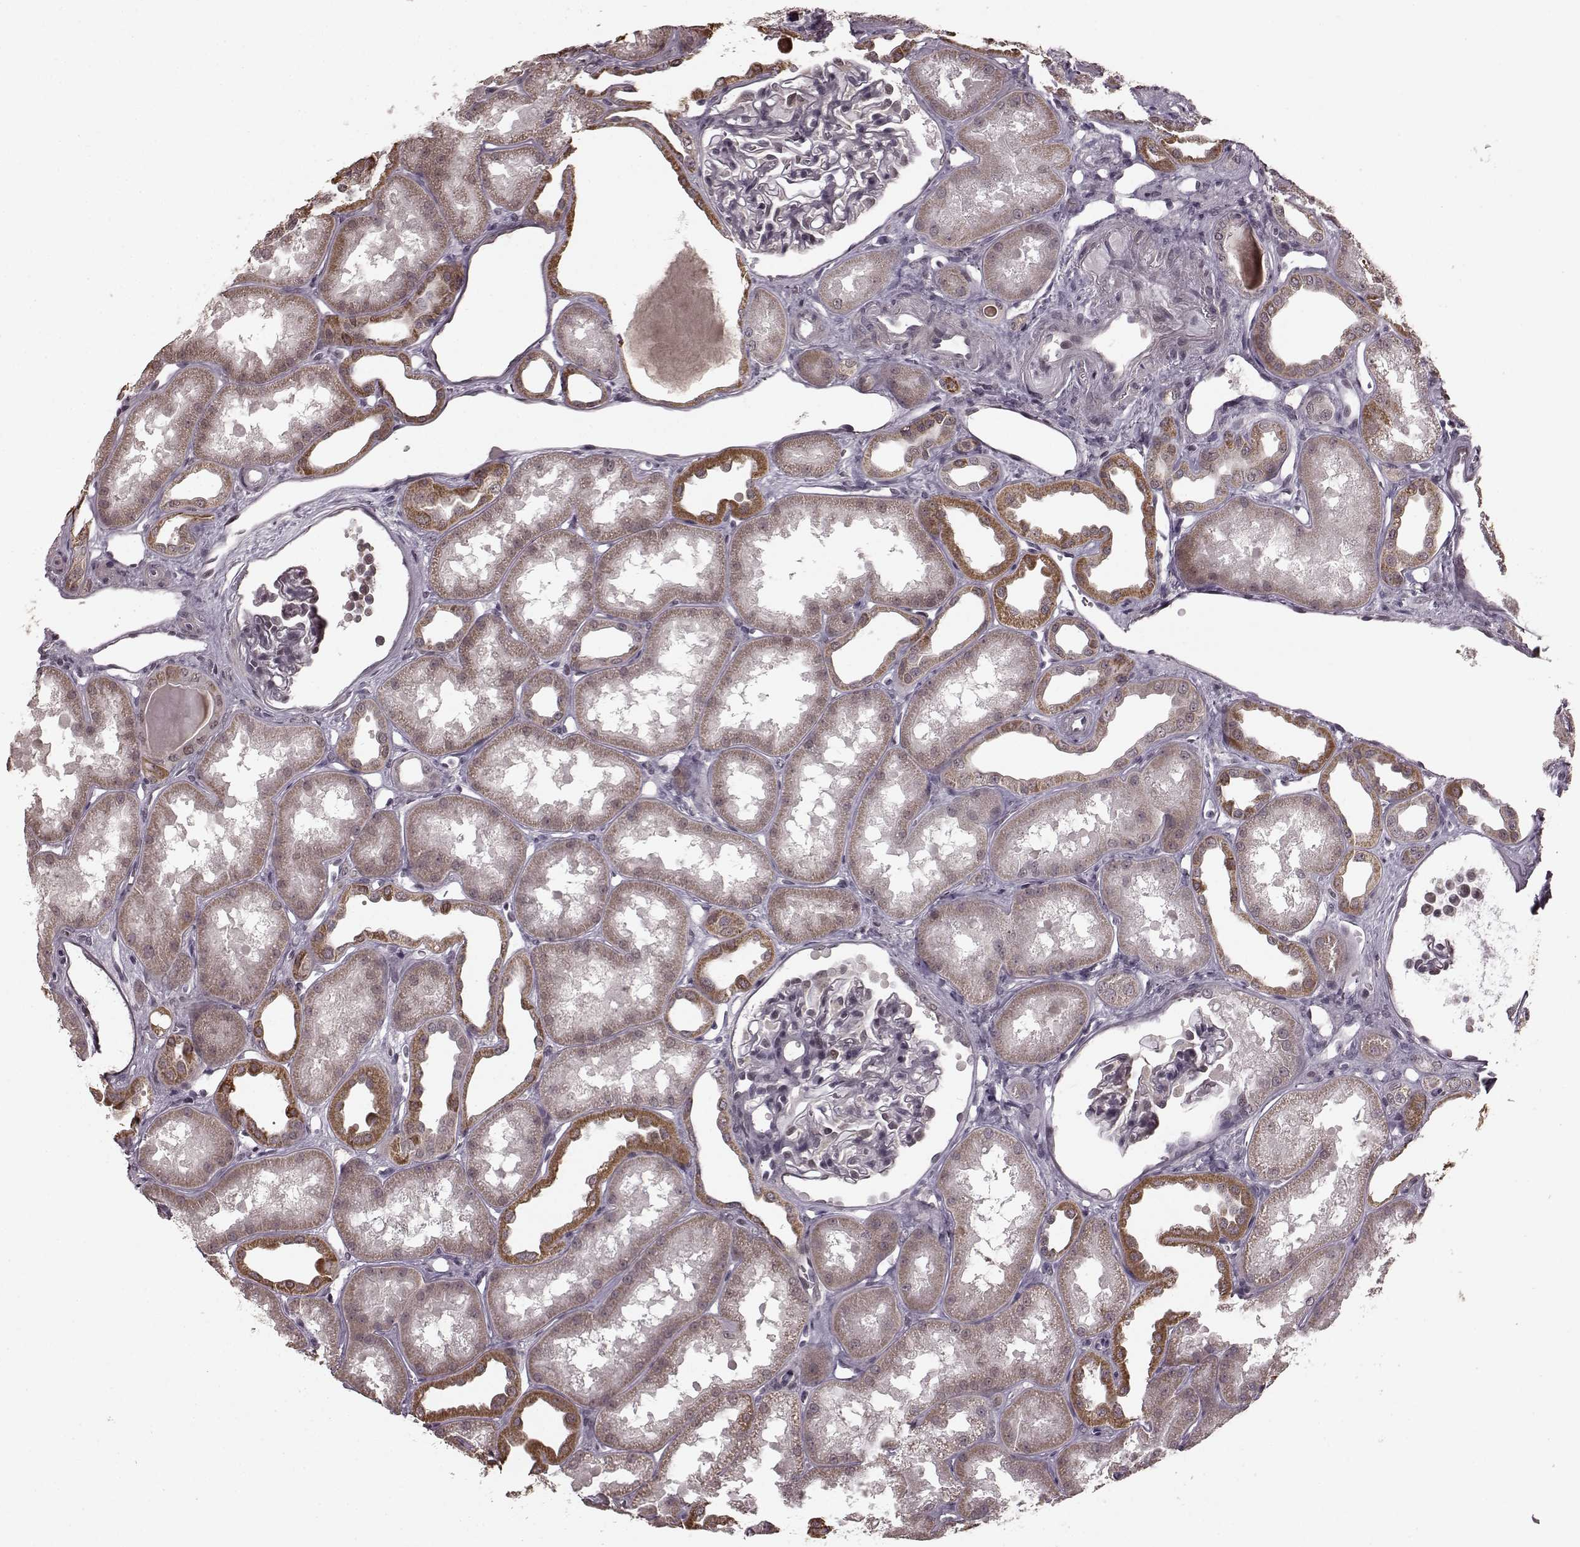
{"staining": {"intensity": "negative", "quantity": "none", "location": "none"}, "tissue": "kidney", "cell_type": "Cells in glomeruli", "image_type": "normal", "snomed": [{"axis": "morphology", "description": "Normal tissue, NOS"}, {"axis": "topography", "description": "Kidney"}], "caption": "Image shows no protein positivity in cells in glomeruli of benign kidney.", "gene": "PLCB4", "patient": {"sex": "male", "age": 61}}